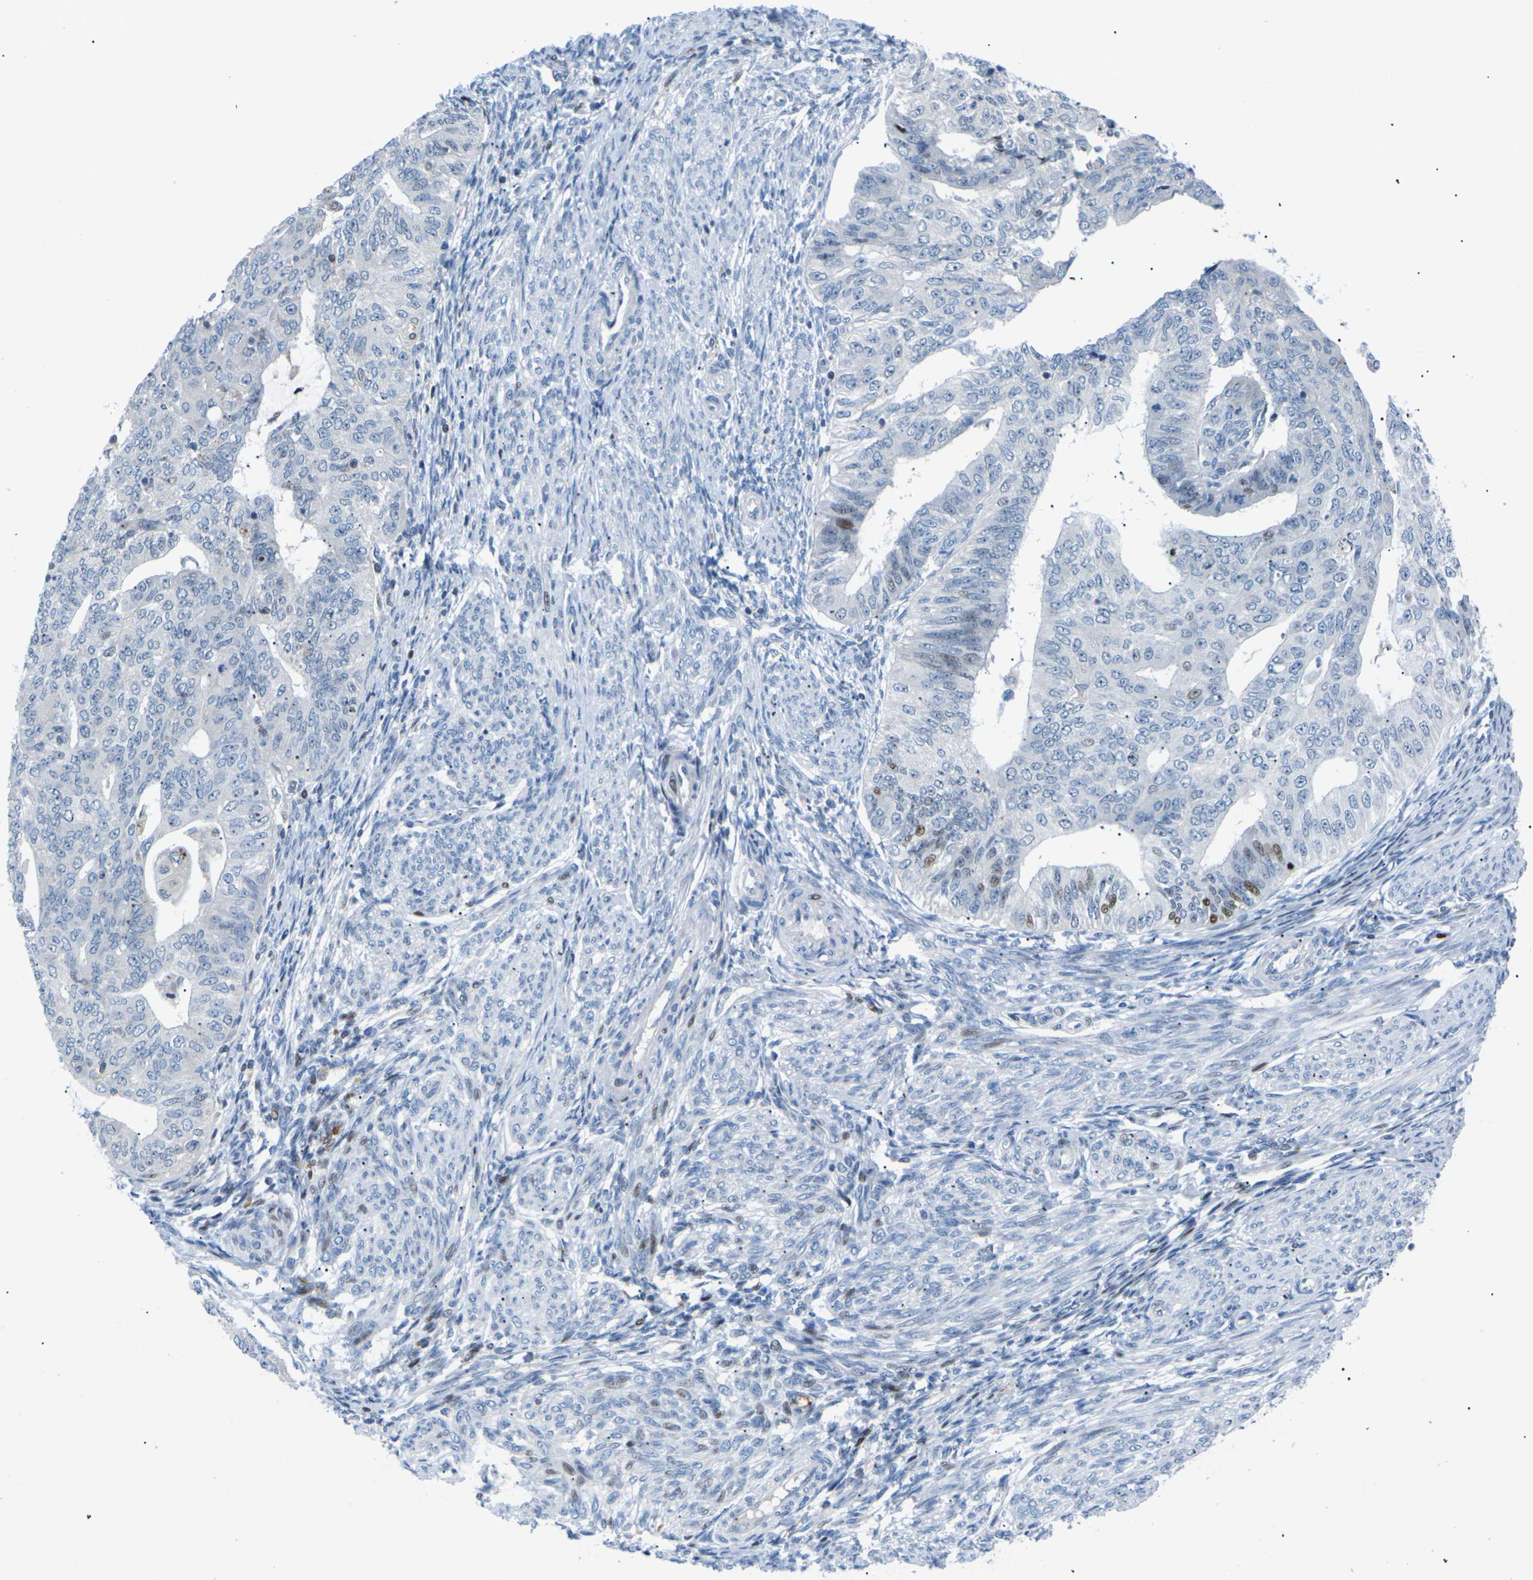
{"staining": {"intensity": "moderate", "quantity": "<25%", "location": "nuclear"}, "tissue": "endometrial cancer", "cell_type": "Tumor cells", "image_type": "cancer", "snomed": [{"axis": "morphology", "description": "Adenocarcinoma, NOS"}, {"axis": "topography", "description": "Endometrium"}], "caption": "A photomicrograph showing moderate nuclear staining in about <25% of tumor cells in adenocarcinoma (endometrial), as visualized by brown immunohistochemical staining.", "gene": "RPS6KA3", "patient": {"sex": "female", "age": 32}}